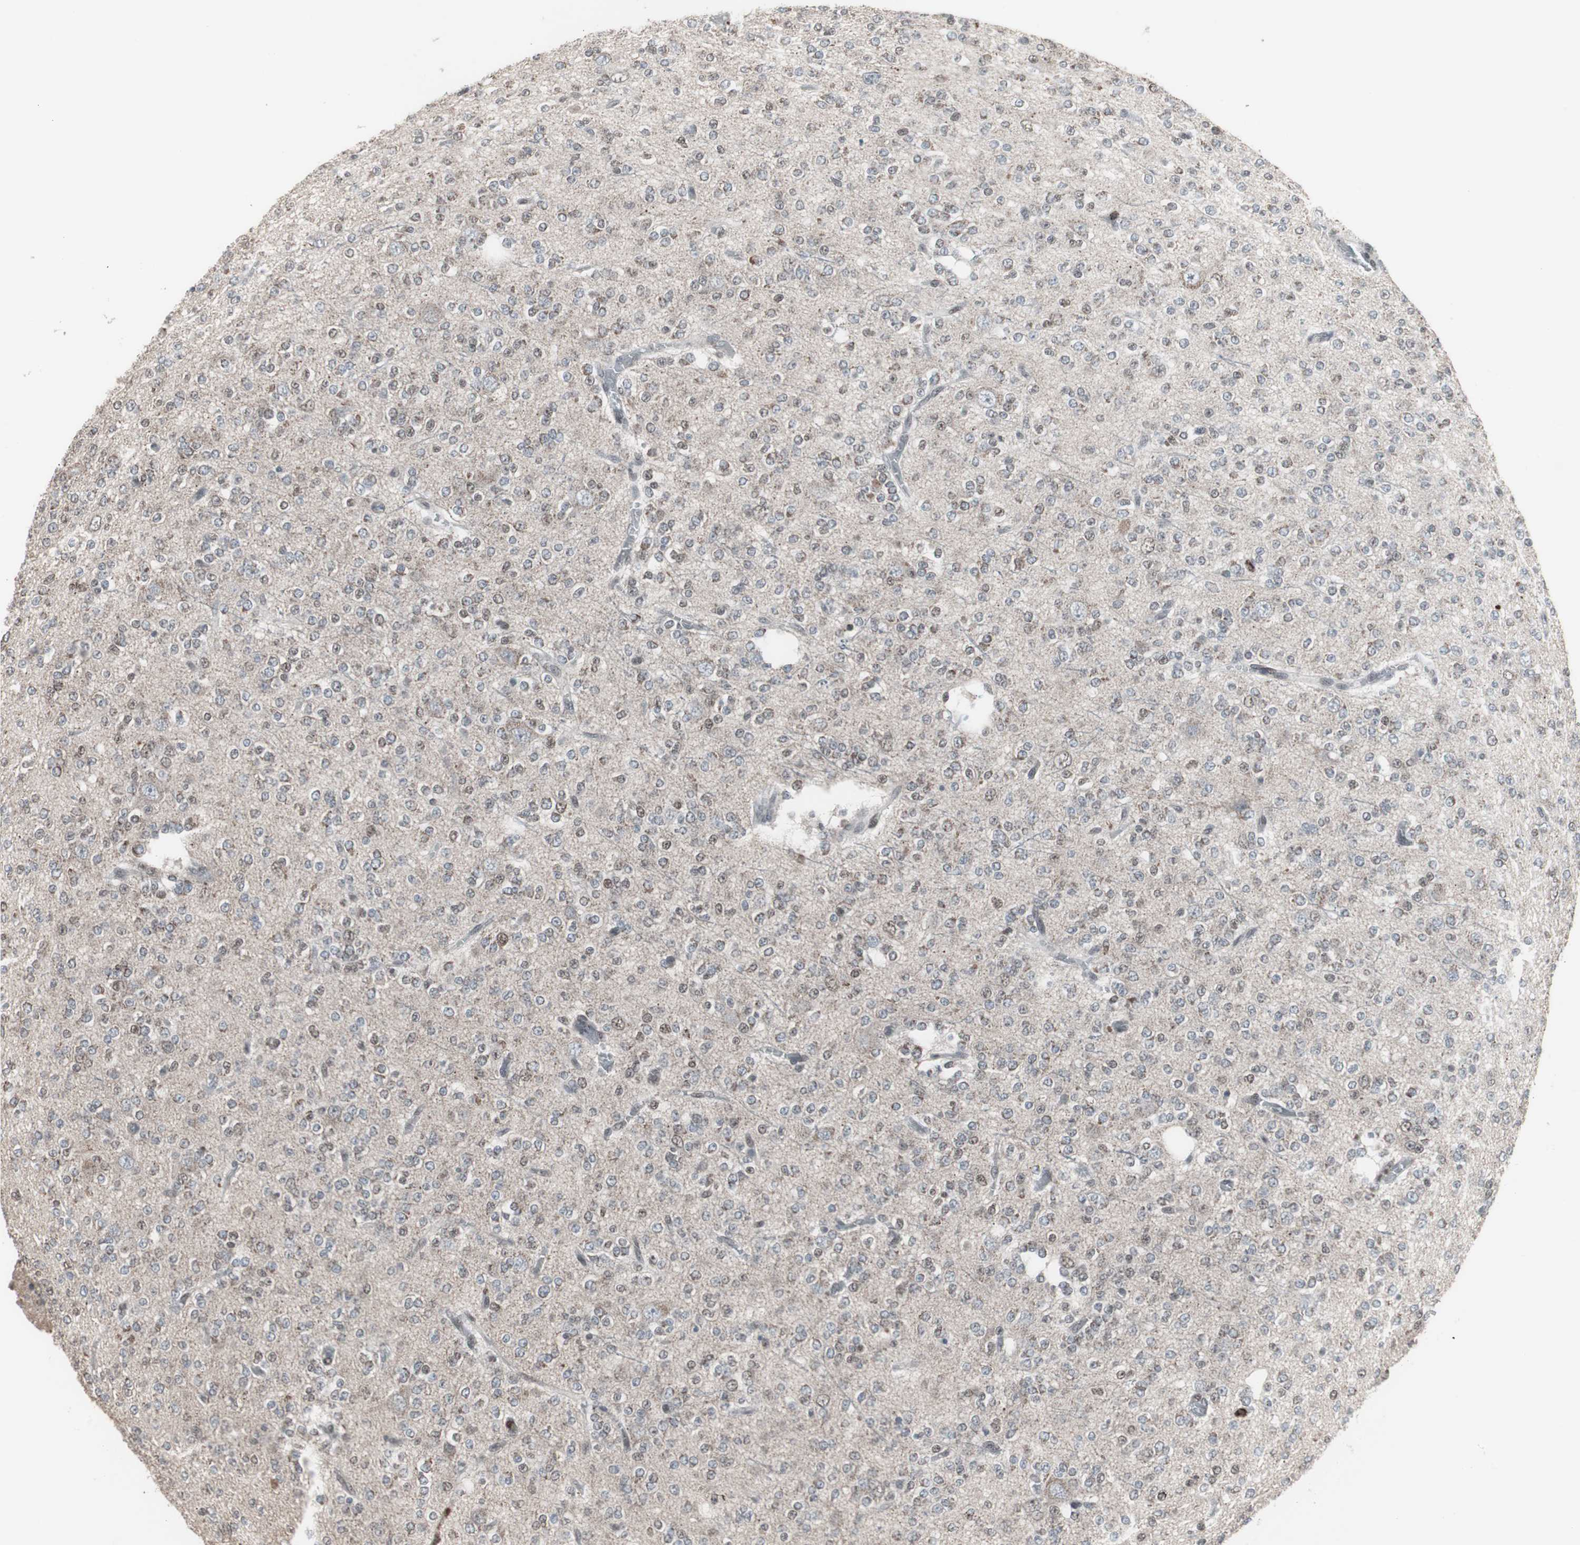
{"staining": {"intensity": "weak", "quantity": "25%-75%", "location": "cytoplasmic/membranous,nuclear"}, "tissue": "glioma", "cell_type": "Tumor cells", "image_type": "cancer", "snomed": [{"axis": "morphology", "description": "Glioma, malignant, Low grade"}, {"axis": "topography", "description": "Brain"}], "caption": "A low amount of weak cytoplasmic/membranous and nuclear positivity is present in approximately 25%-75% of tumor cells in low-grade glioma (malignant) tissue.", "gene": "RXRA", "patient": {"sex": "male", "age": 38}}